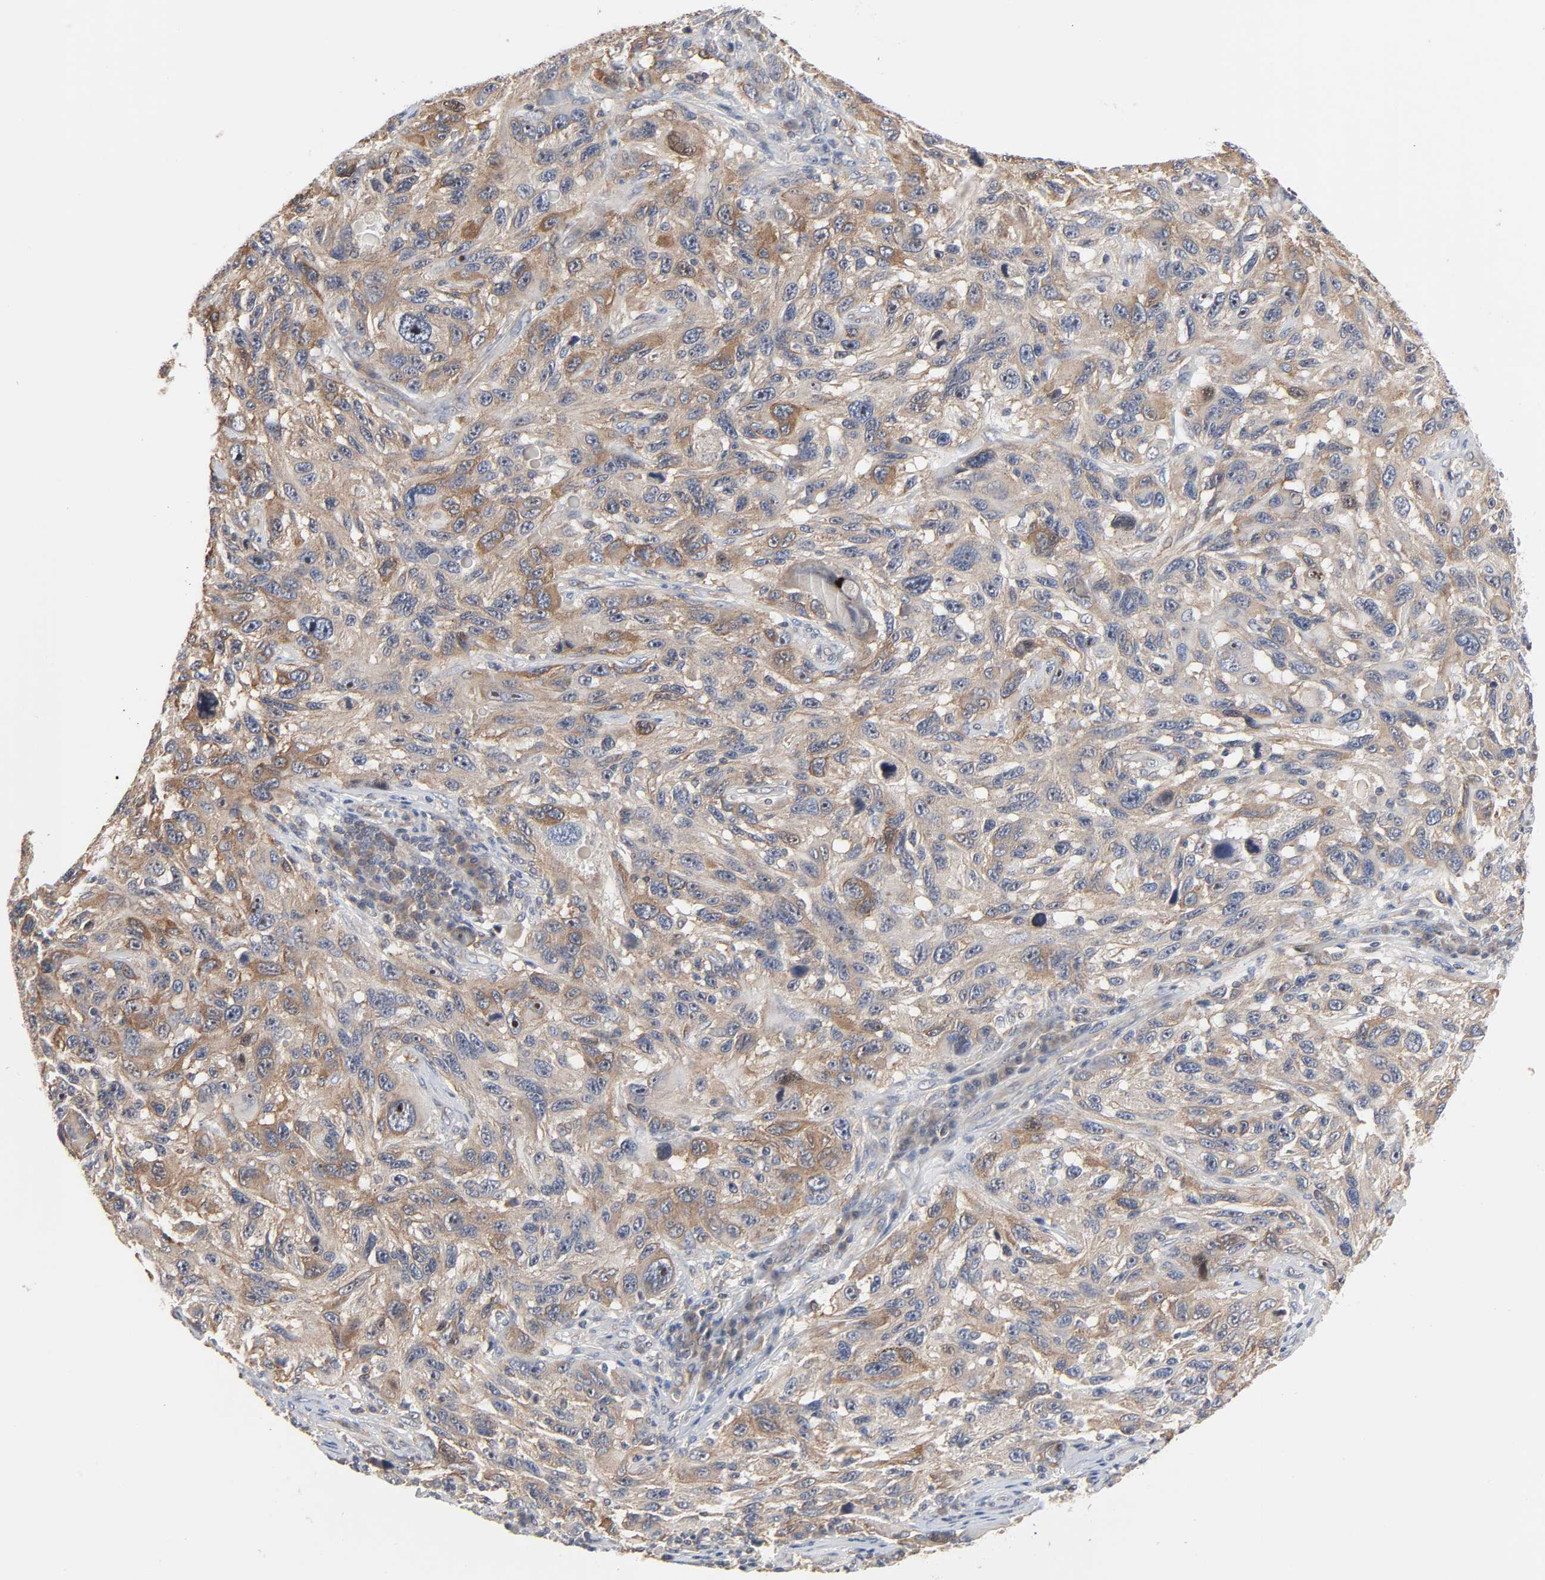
{"staining": {"intensity": "moderate", "quantity": ">75%", "location": "cytoplasmic/membranous,nuclear"}, "tissue": "melanoma", "cell_type": "Tumor cells", "image_type": "cancer", "snomed": [{"axis": "morphology", "description": "Malignant melanoma, NOS"}, {"axis": "topography", "description": "Skin"}], "caption": "A high-resolution image shows immunohistochemistry staining of malignant melanoma, which exhibits moderate cytoplasmic/membranous and nuclear staining in about >75% of tumor cells. Nuclei are stained in blue.", "gene": "DDX10", "patient": {"sex": "male", "age": 53}}